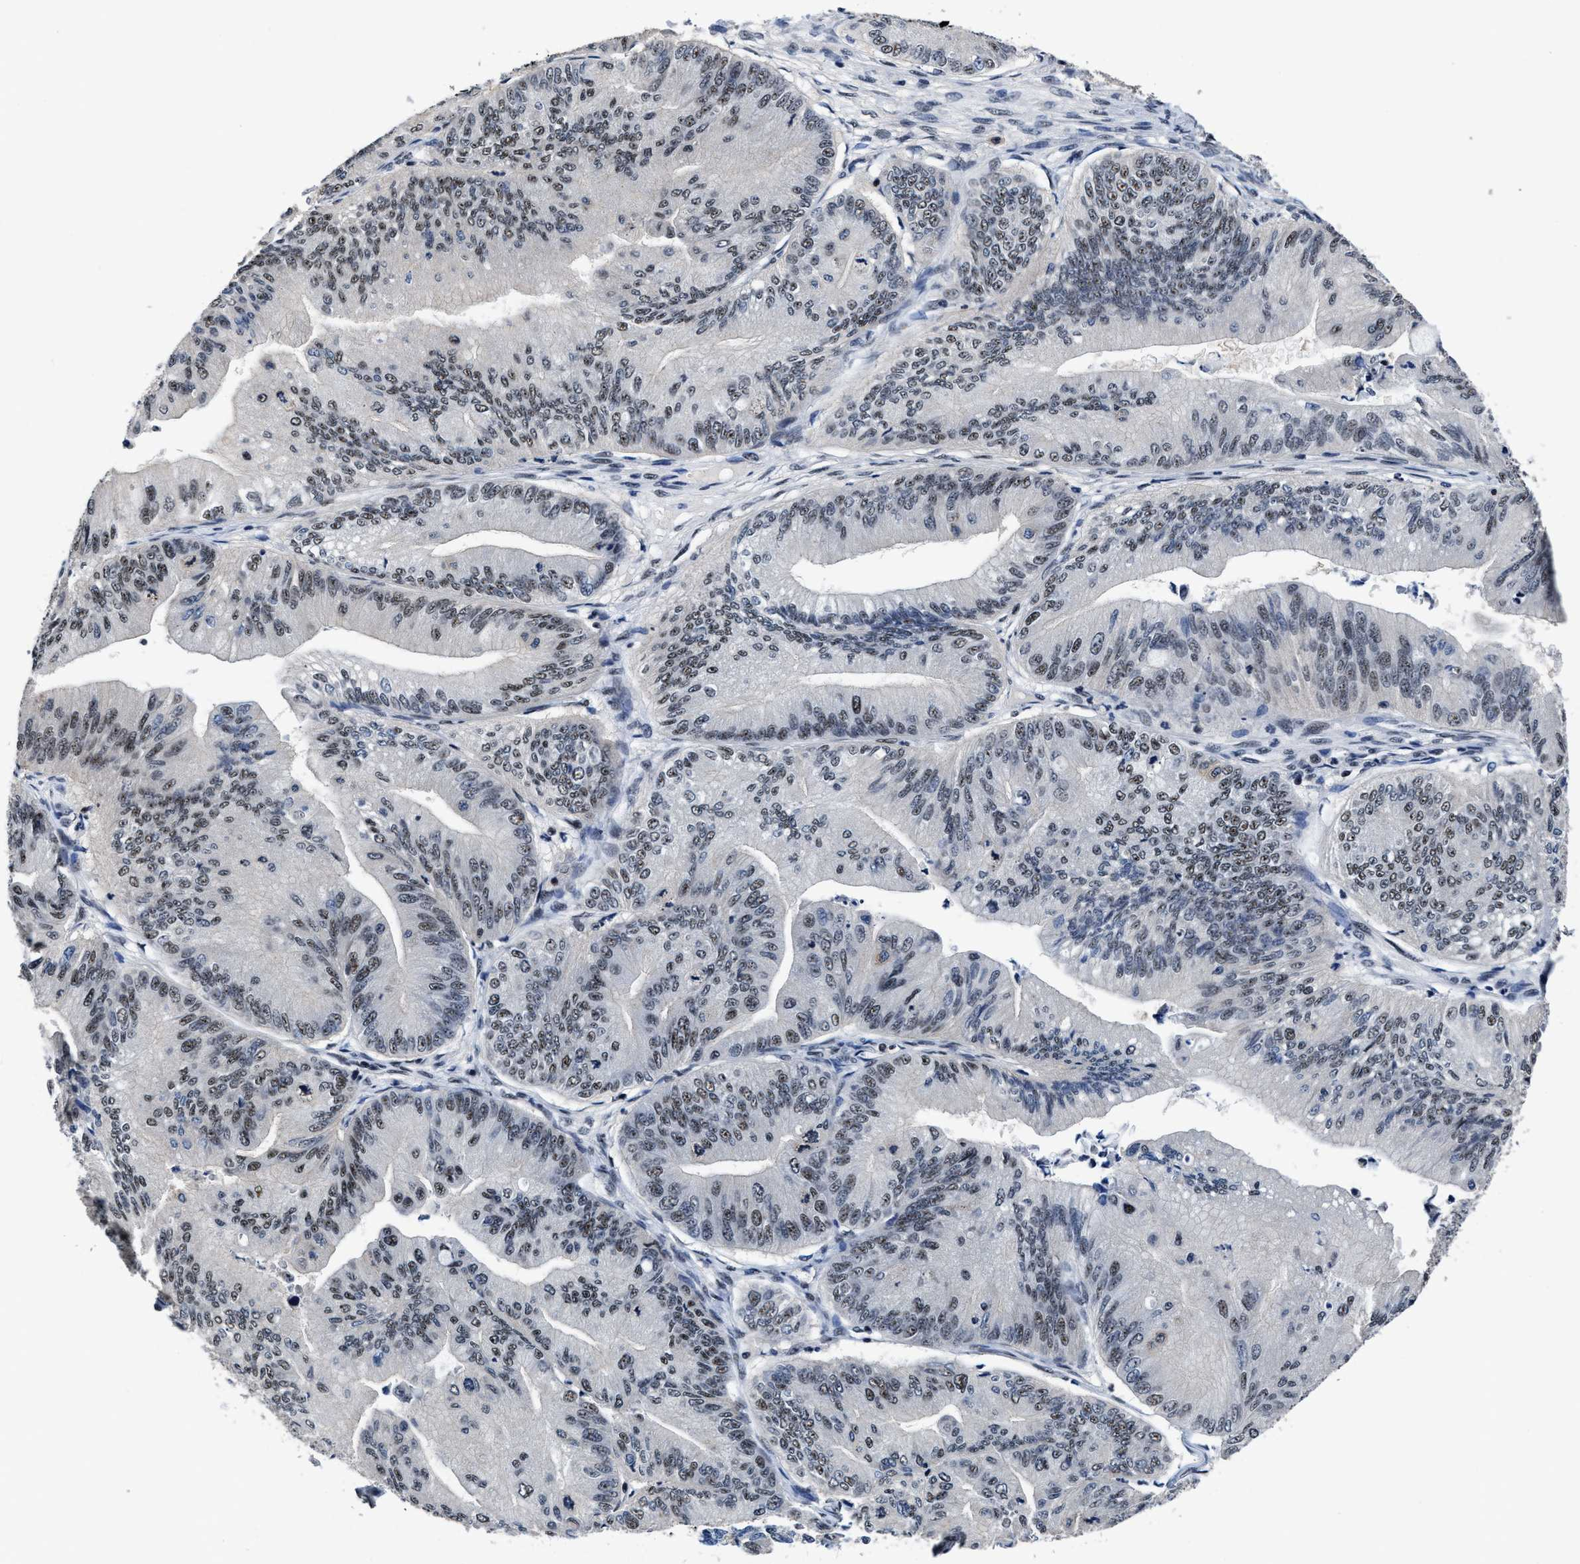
{"staining": {"intensity": "weak", "quantity": "25%-75%", "location": "nuclear"}, "tissue": "ovarian cancer", "cell_type": "Tumor cells", "image_type": "cancer", "snomed": [{"axis": "morphology", "description": "Cystadenocarcinoma, mucinous, NOS"}, {"axis": "topography", "description": "Ovary"}], "caption": "There is low levels of weak nuclear positivity in tumor cells of ovarian cancer, as demonstrated by immunohistochemical staining (brown color).", "gene": "ZNF233", "patient": {"sex": "female", "age": 61}}